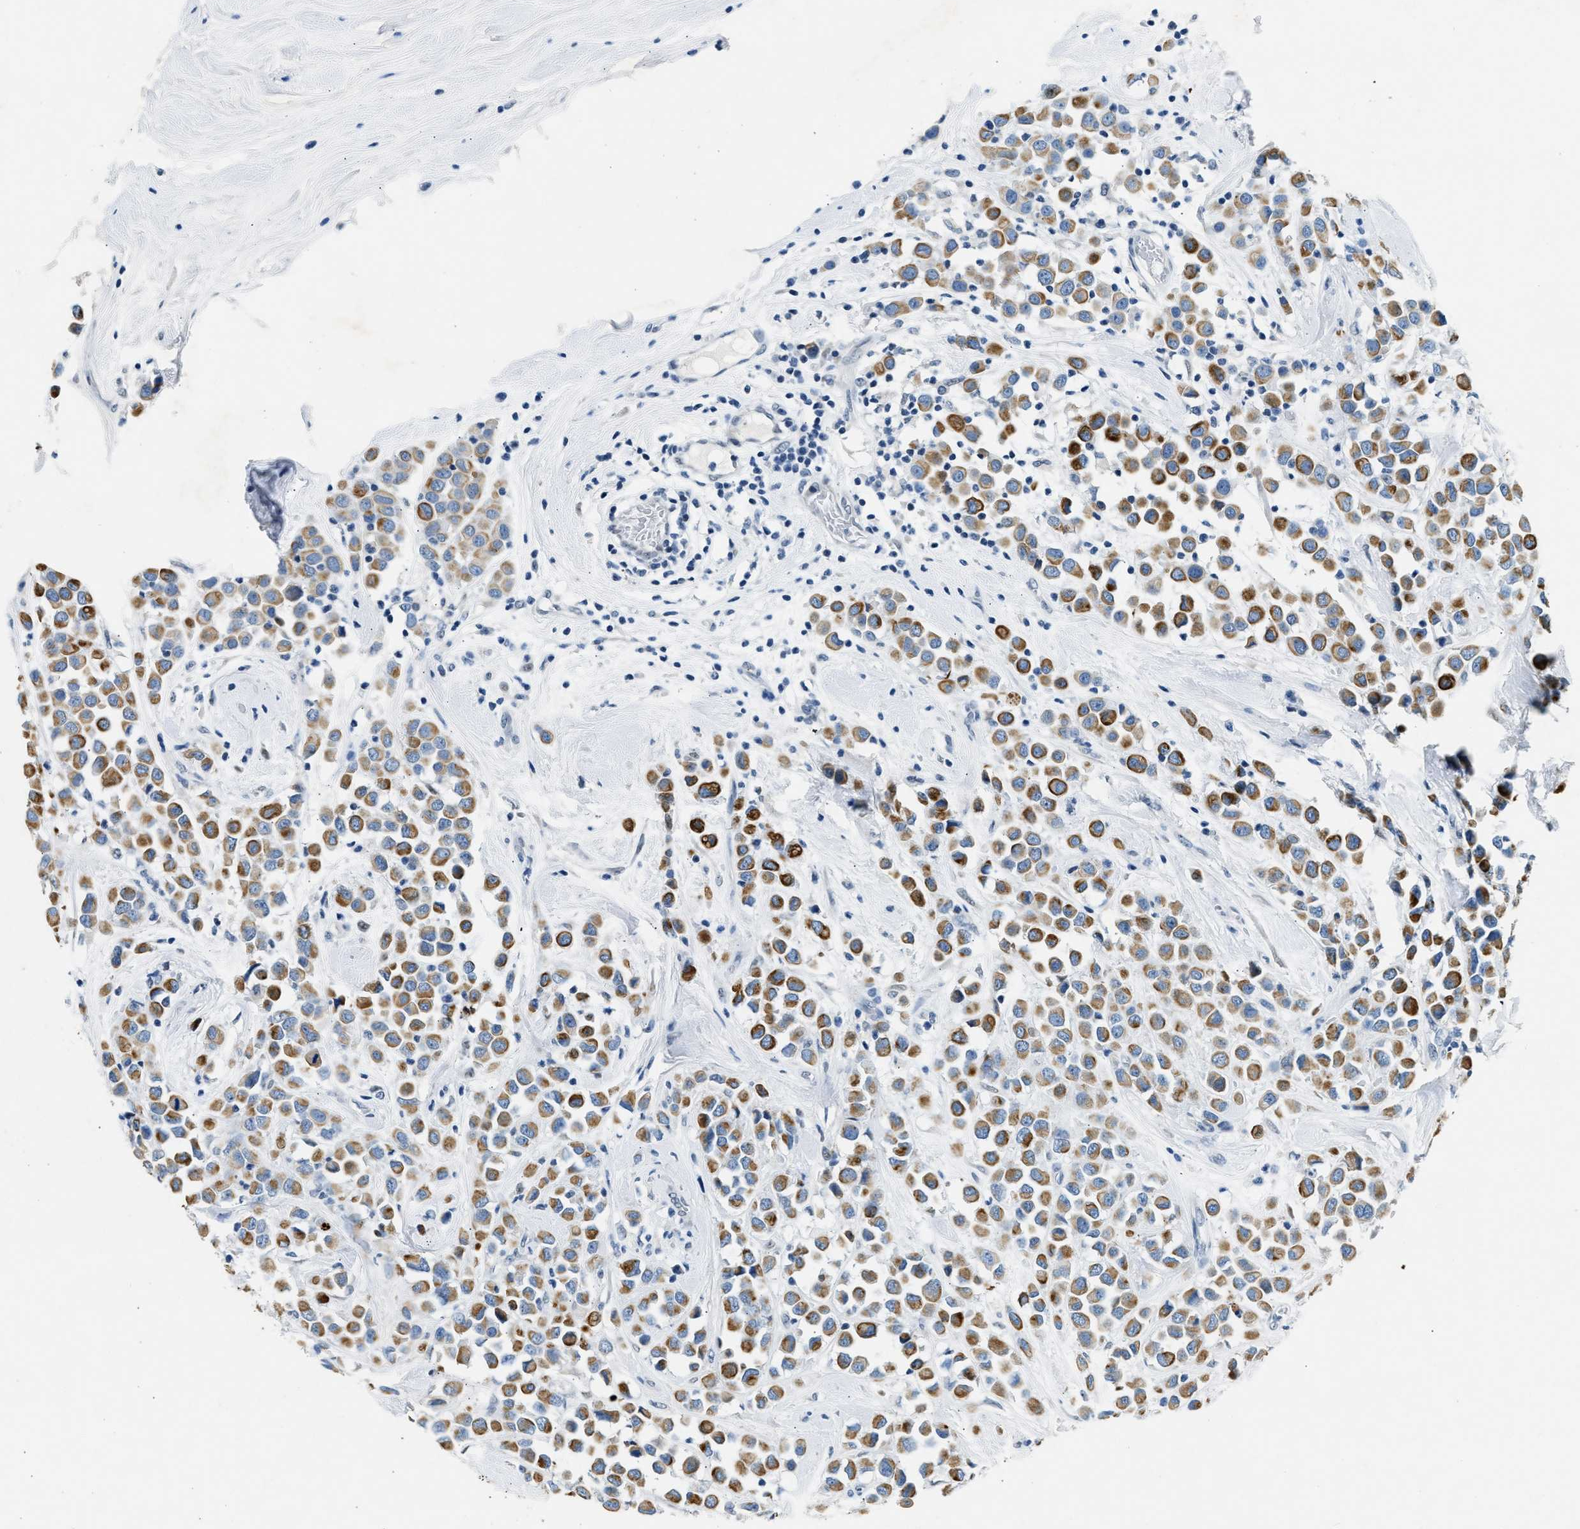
{"staining": {"intensity": "moderate", "quantity": ">75%", "location": "cytoplasmic/membranous"}, "tissue": "breast cancer", "cell_type": "Tumor cells", "image_type": "cancer", "snomed": [{"axis": "morphology", "description": "Duct carcinoma"}, {"axis": "topography", "description": "Breast"}], "caption": "DAB immunohistochemical staining of human breast invasive ductal carcinoma exhibits moderate cytoplasmic/membranous protein positivity in approximately >75% of tumor cells. The staining is performed using DAB brown chromogen to label protein expression. The nuclei are counter-stained blue using hematoxylin.", "gene": "CFAP20", "patient": {"sex": "female", "age": 61}}